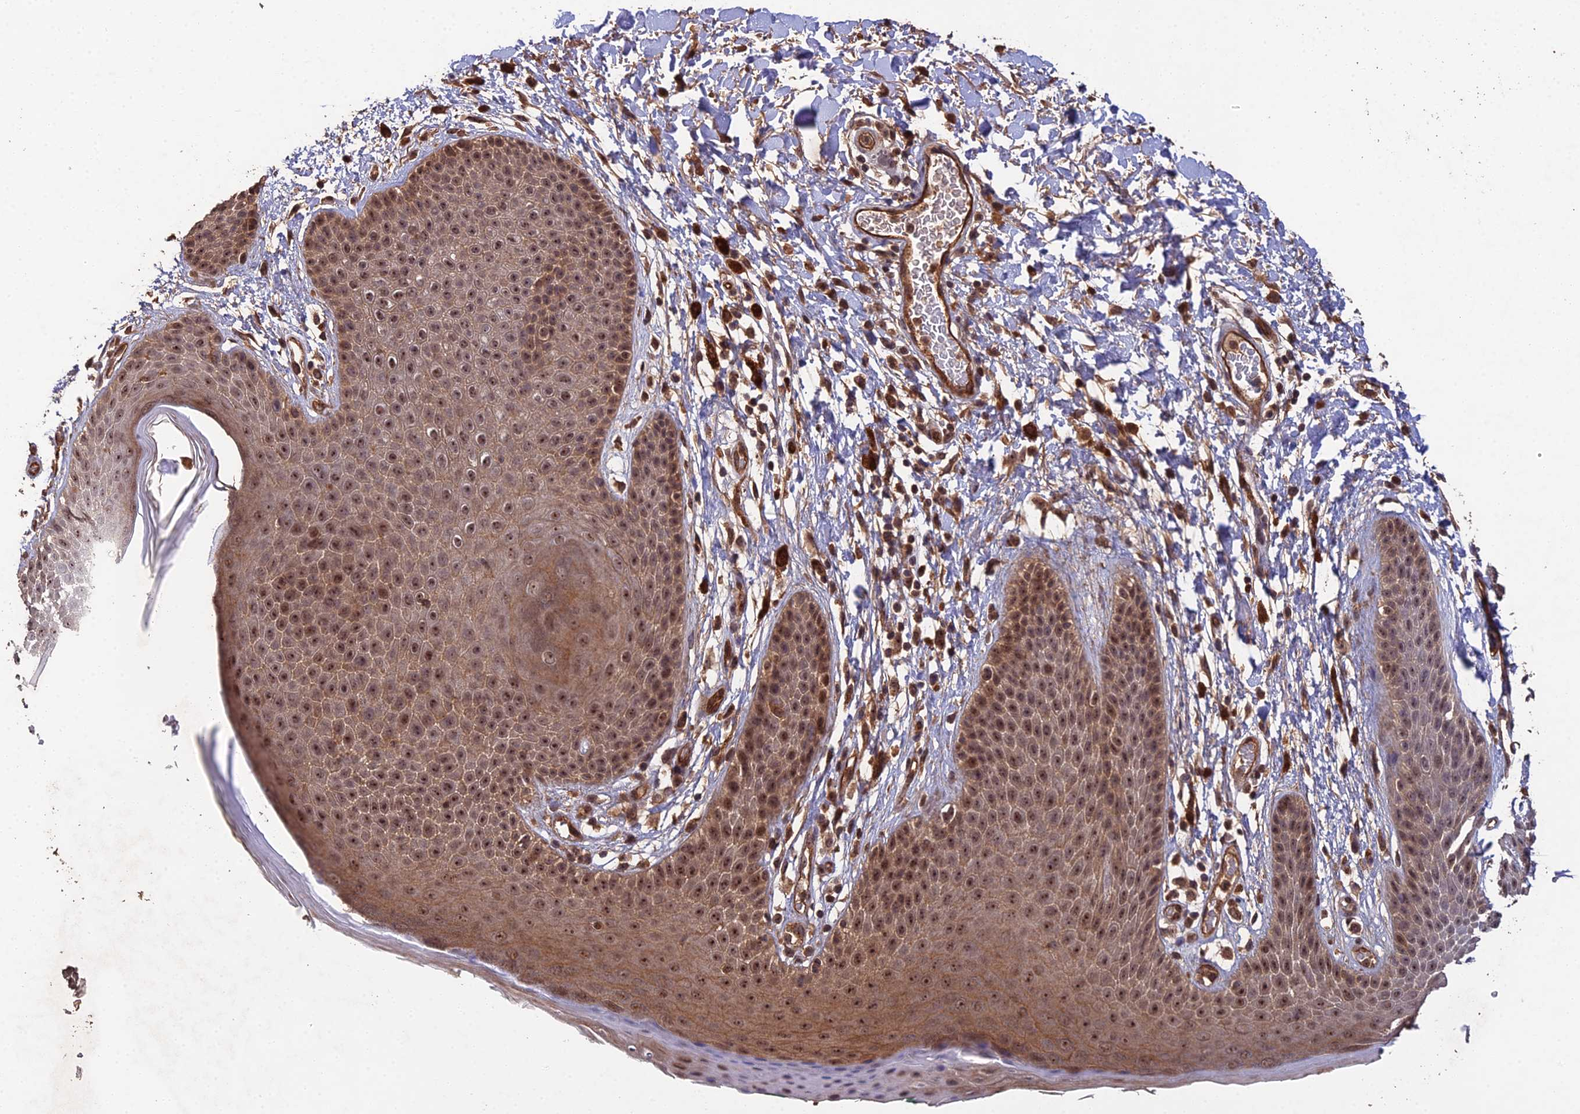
{"staining": {"intensity": "moderate", "quantity": ">75%", "location": "cytoplasmic/membranous,nuclear"}, "tissue": "skin", "cell_type": "Epidermal cells", "image_type": "normal", "snomed": [{"axis": "morphology", "description": "Normal tissue, NOS"}, {"axis": "topography", "description": "Anal"}], "caption": "Immunohistochemical staining of unremarkable skin reveals medium levels of moderate cytoplasmic/membranous,nuclear positivity in about >75% of epidermal cells. (Brightfield microscopy of DAB IHC at high magnification).", "gene": "RALGAPA2", "patient": {"sex": "male", "age": 74}}